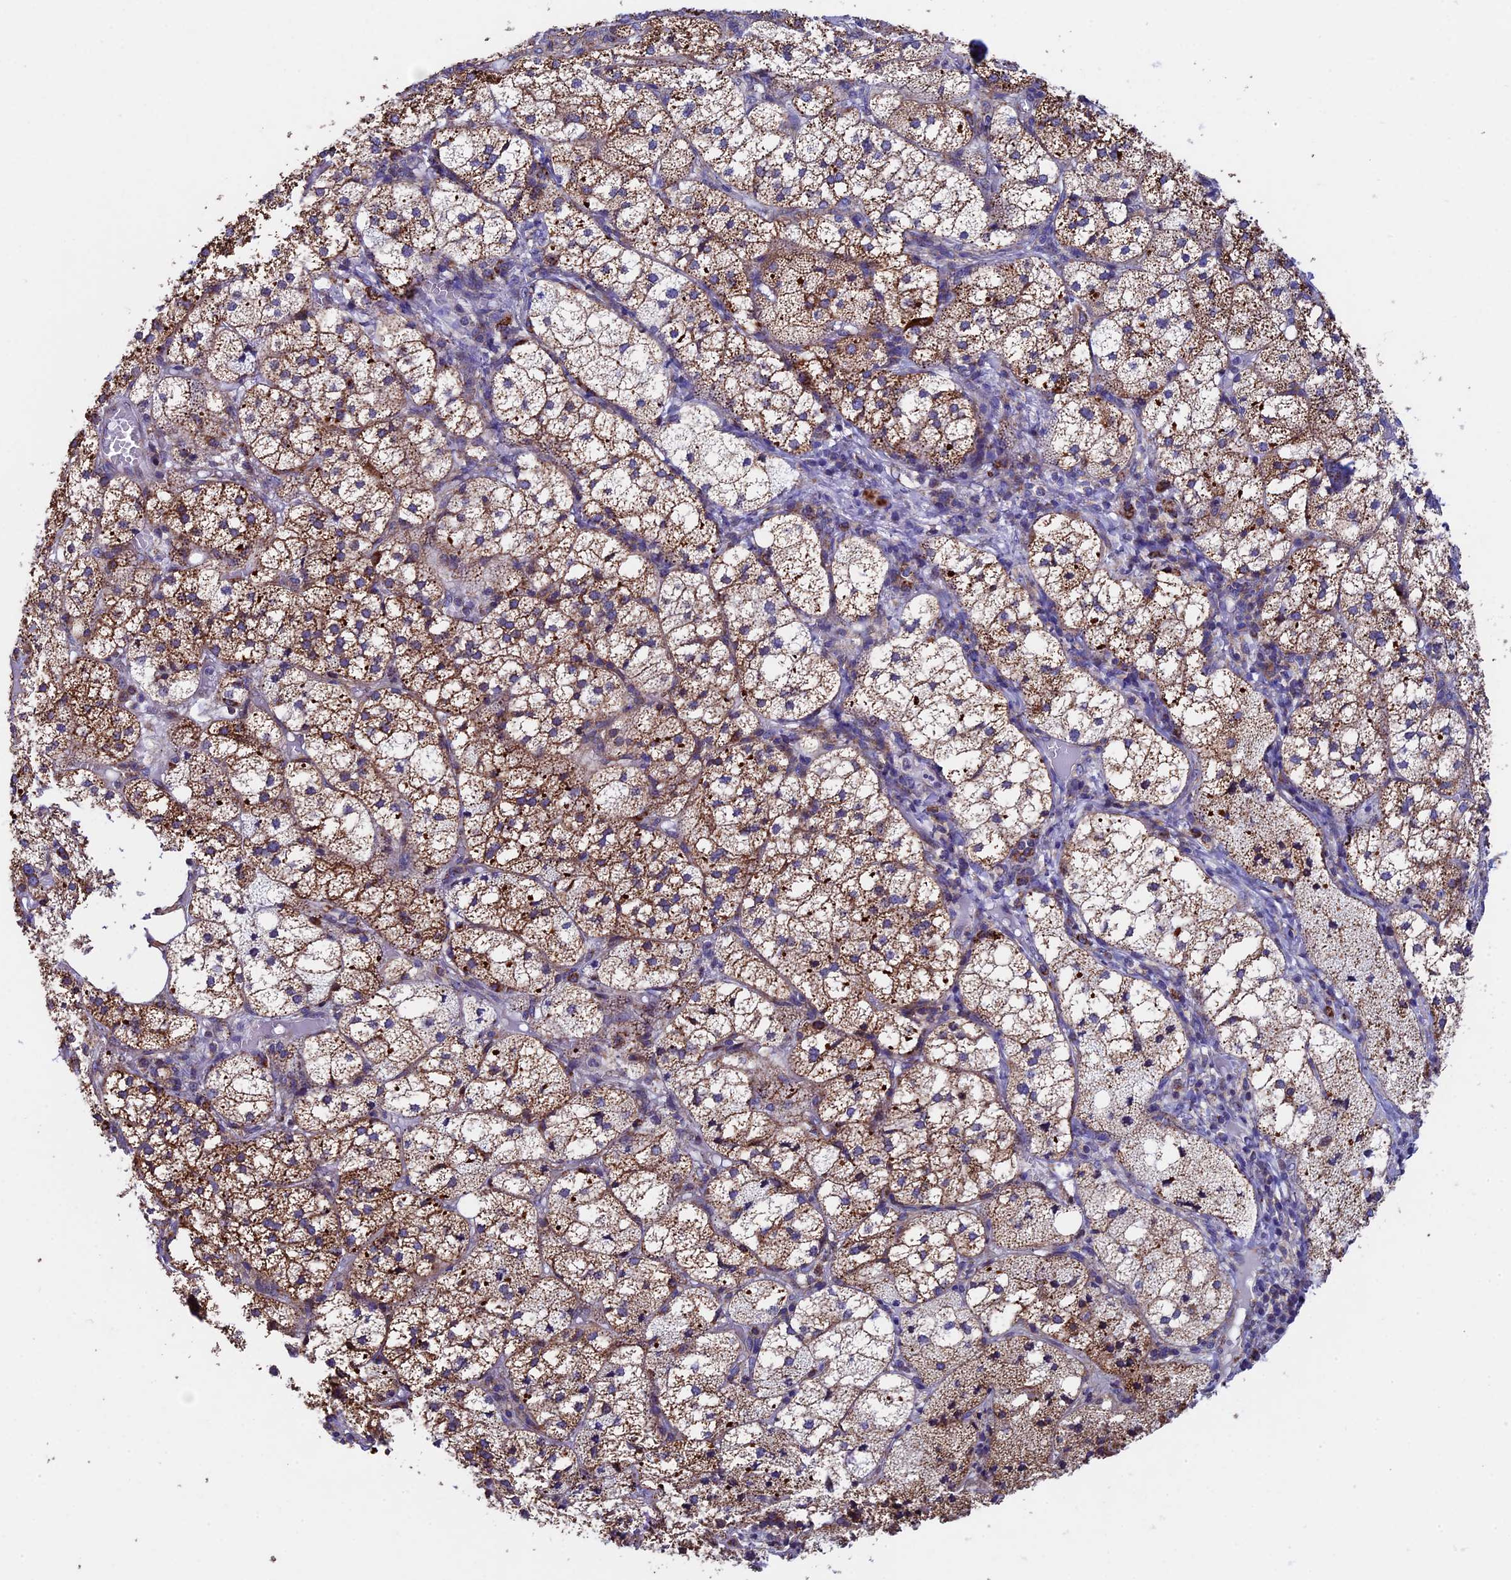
{"staining": {"intensity": "strong", "quantity": ">75%", "location": "cytoplasmic/membranous"}, "tissue": "adrenal gland", "cell_type": "Glandular cells", "image_type": "normal", "snomed": [{"axis": "morphology", "description": "Normal tissue, NOS"}, {"axis": "topography", "description": "Adrenal gland"}], "caption": "The micrograph shows a brown stain indicating the presence of a protein in the cytoplasmic/membranous of glandular cells in adrenal gland. (Brightfield microscopy of DAB IHC at high magnification).", "gene": "SLC9A5", "patient": {"sex": "female", "age": 61}}